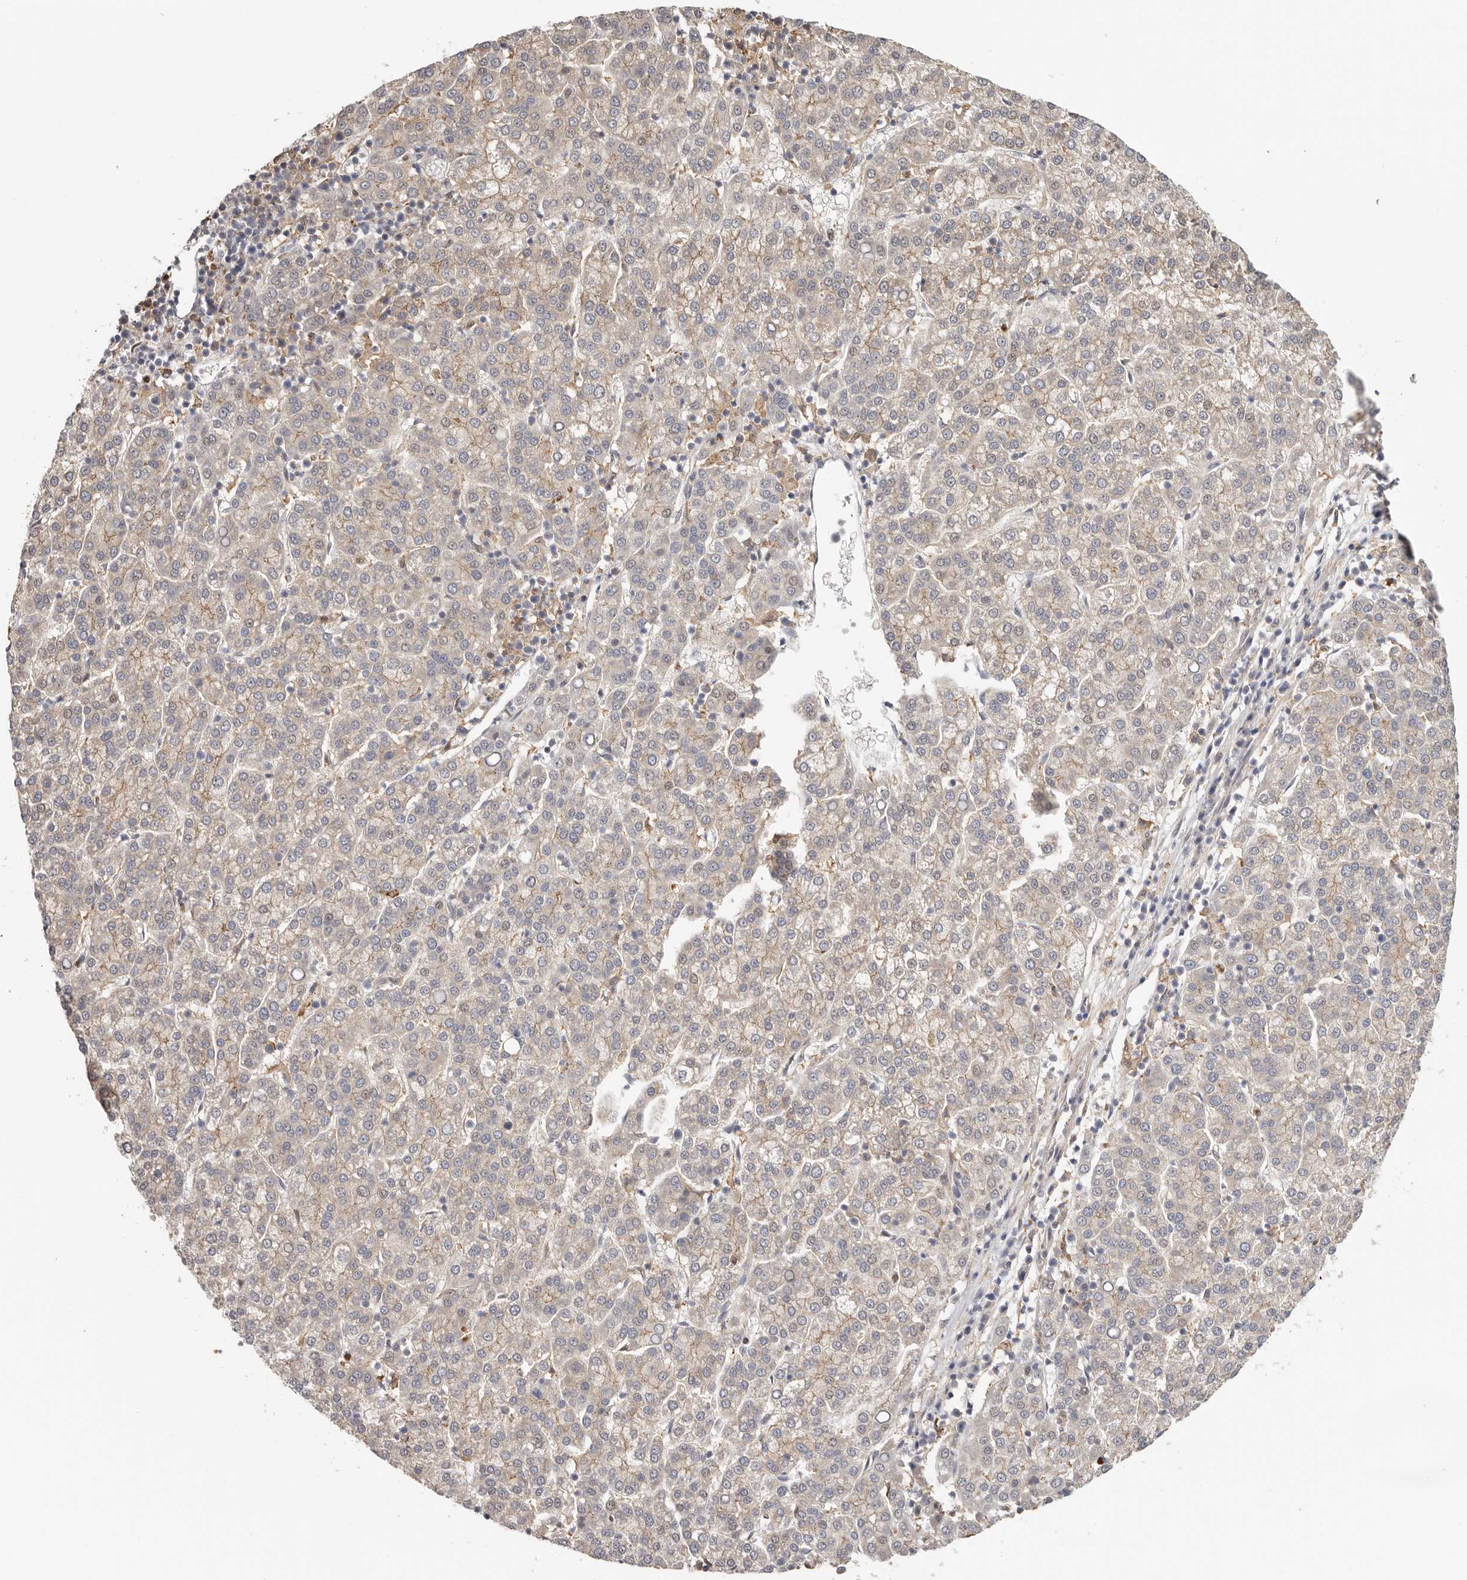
{"staining": {"intensity": "weak", "quantity": "<25%", "location": "cytoplasmic/membranous"}, "tissue": "liver cancer", "cell_type": "Tumor cells", "image_type": "cancer", "snomed": [{"axis": "morphology", "description": "Carcinoma, Hepatocellular, NOS"}, {"axis": "topography", "description": "Liver"}], "caption": "The micrograph exhibits no staining of tumor cells in liver hepatocellular carcinoma.", "gene": "MSRB2", "patient": {"sex": "female", "age": 58}}